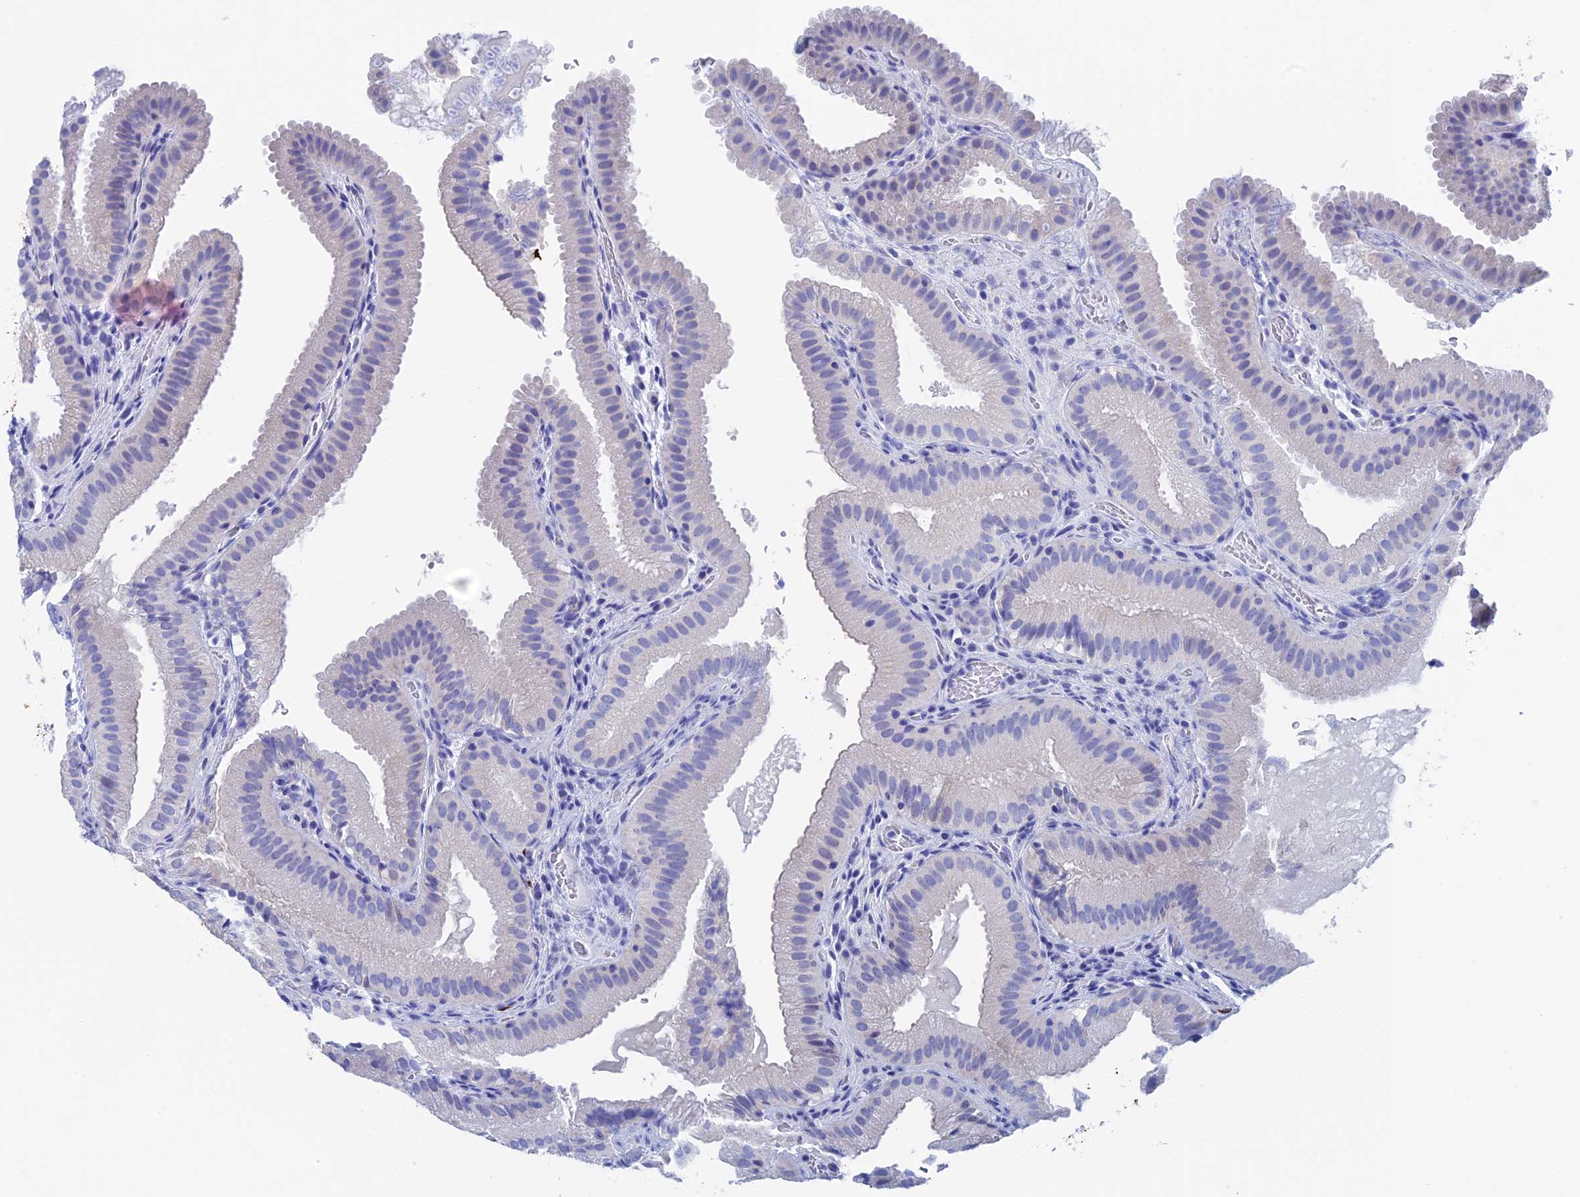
{"staining": {"intensity": "negative", "quantity": "none", "location": "none"}, "tissue": "gallbladder", "cell_type": "Glandular cells", "image_type": "normal", "snomed": [{"axis": "morphology", "description": "Normal tissue, NOS"}, {"axis": "topography", "description": "Gallbladder"}], "caption": "Protein analysis of benign gallbladder displays no significant staining in glandular cells. (Immunohistochemistry (ihc), brightfield microscopy, high magnification).", "gene": "WDR83", "patient": {"sex": "female", "age": 30}}